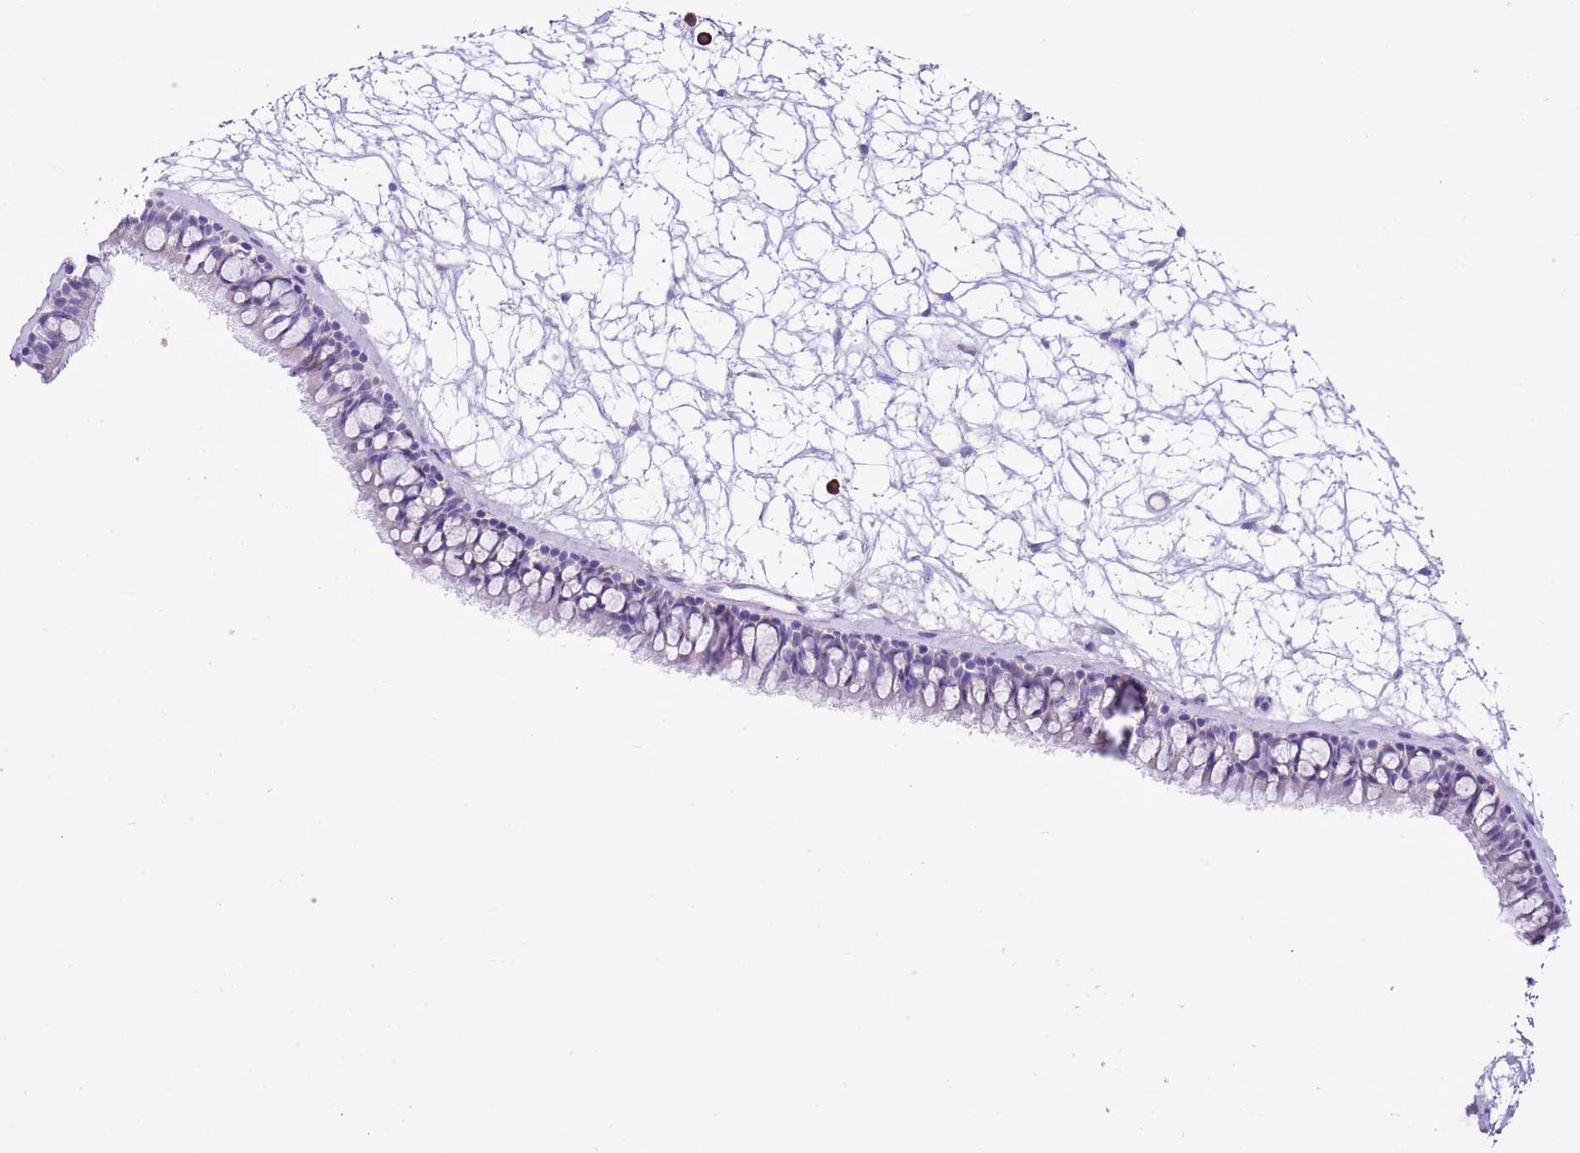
{"staining": {"intensity": "negative", "quantity": "none", "location": "none"}, "tissue": "nasopharynx", "cell_type": "Respiratory epithelial cells", "image_type": "normal", "snomed": [{"axis": "morphology", "description": "Normal tissue, NOS"}, {"axis": "topography", "description": "Nasopharynx"}], "caption": "Immunohistochemistry of unremarkable nasopharynx reveals no positivity in respiratory epithelial cells.", "gene": "AAR2", "patient": {"sex": "male", "age": 64}}